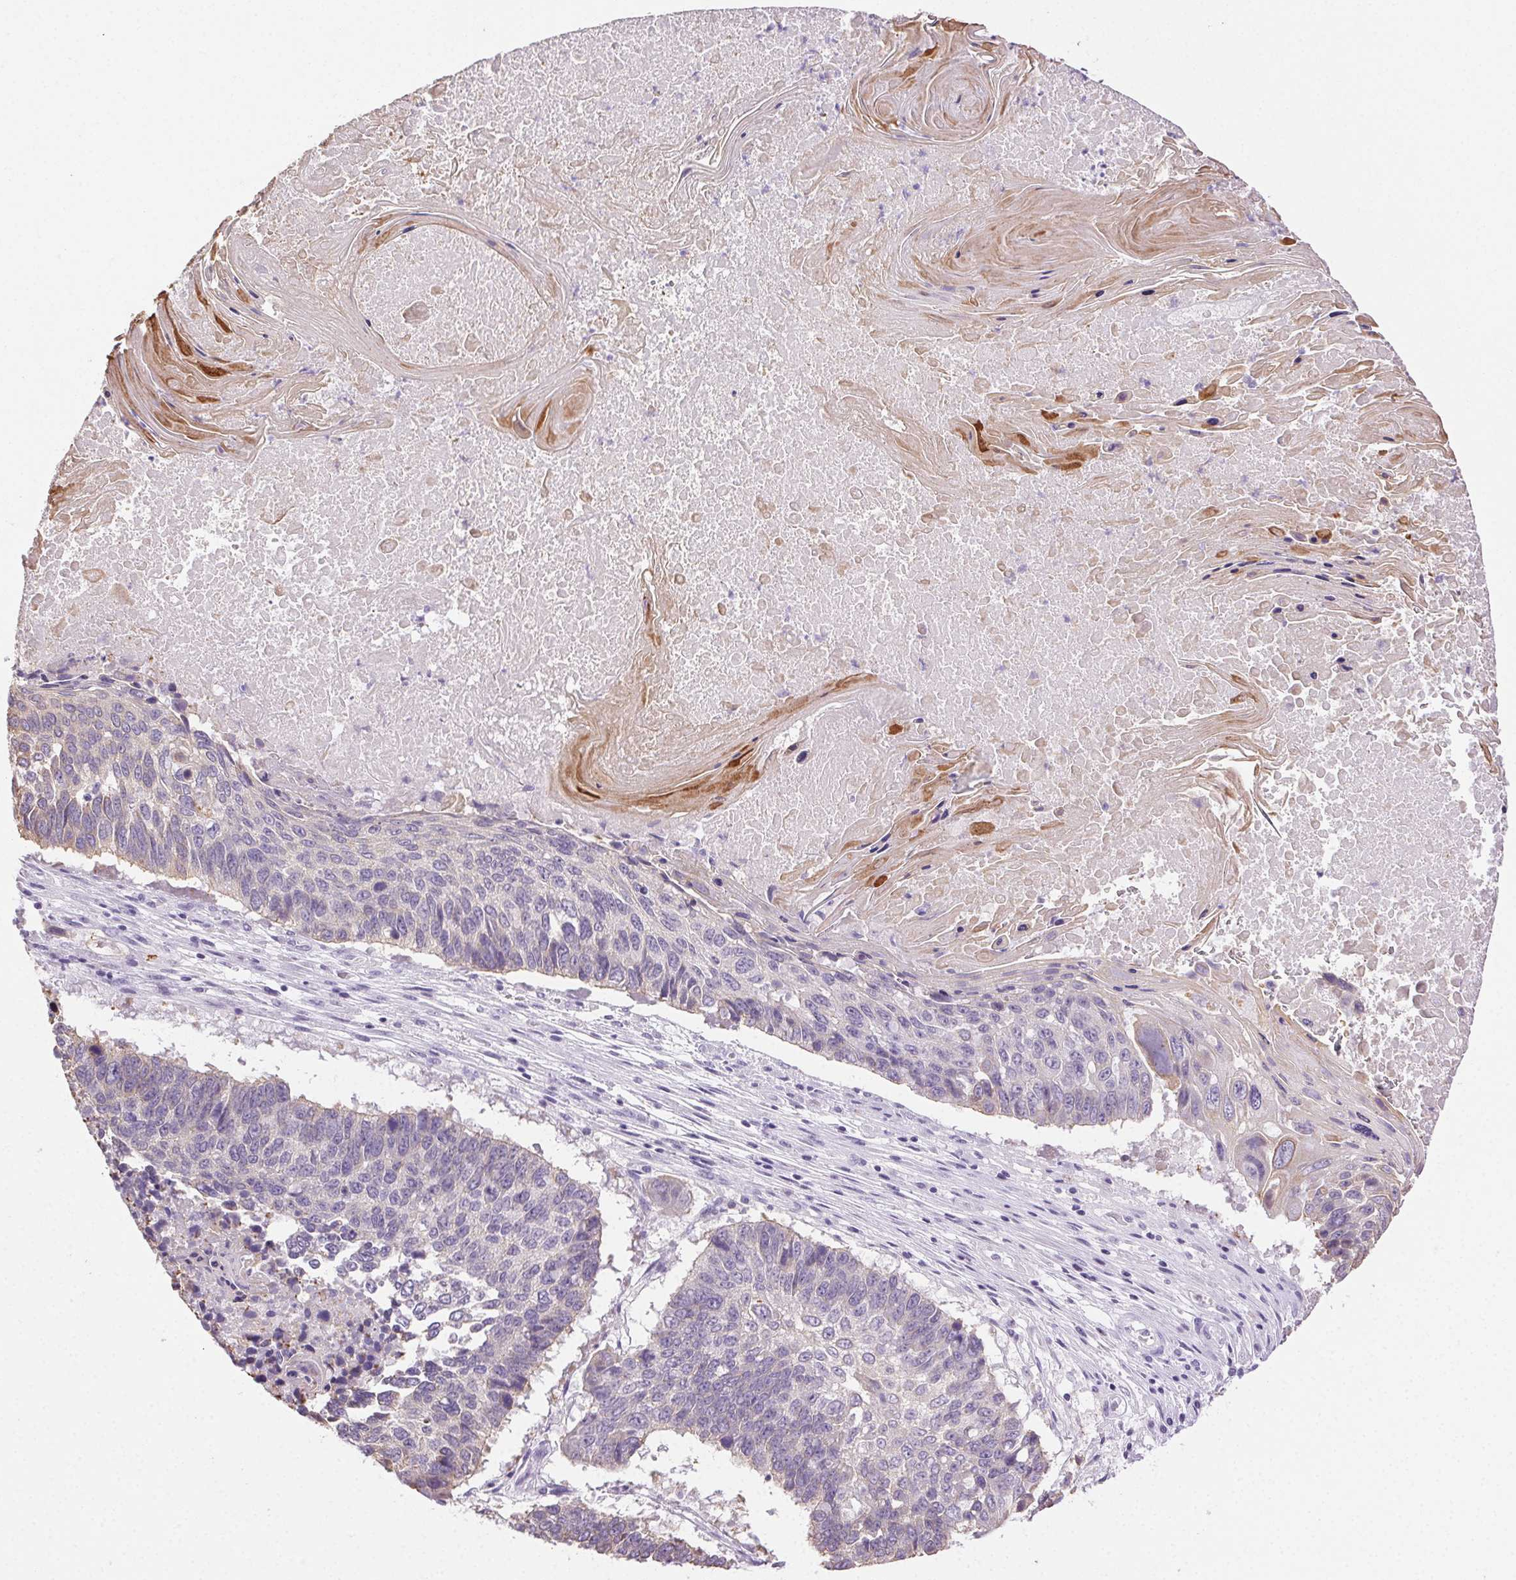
{"staining": {"intensity": "negative", "quantity": "none", "location": "none"}, "tissue": "lung cancer", "cell_type": "Tumor cells", "image_type": "cancer", "snomed": [{"axis": "morphology", "description": "Squamous cell carcinoma, NOS"}, {"axis": "topography", "description": "Lung"}], "caption": "Immunohistochemistry micrograph of squamous cell carcinoma (lung) stained for a protein (brown), which exhibits no expression in tumor cells.", "gene": "CLDN10", "patient": {"sex": "male", "age": 73}}